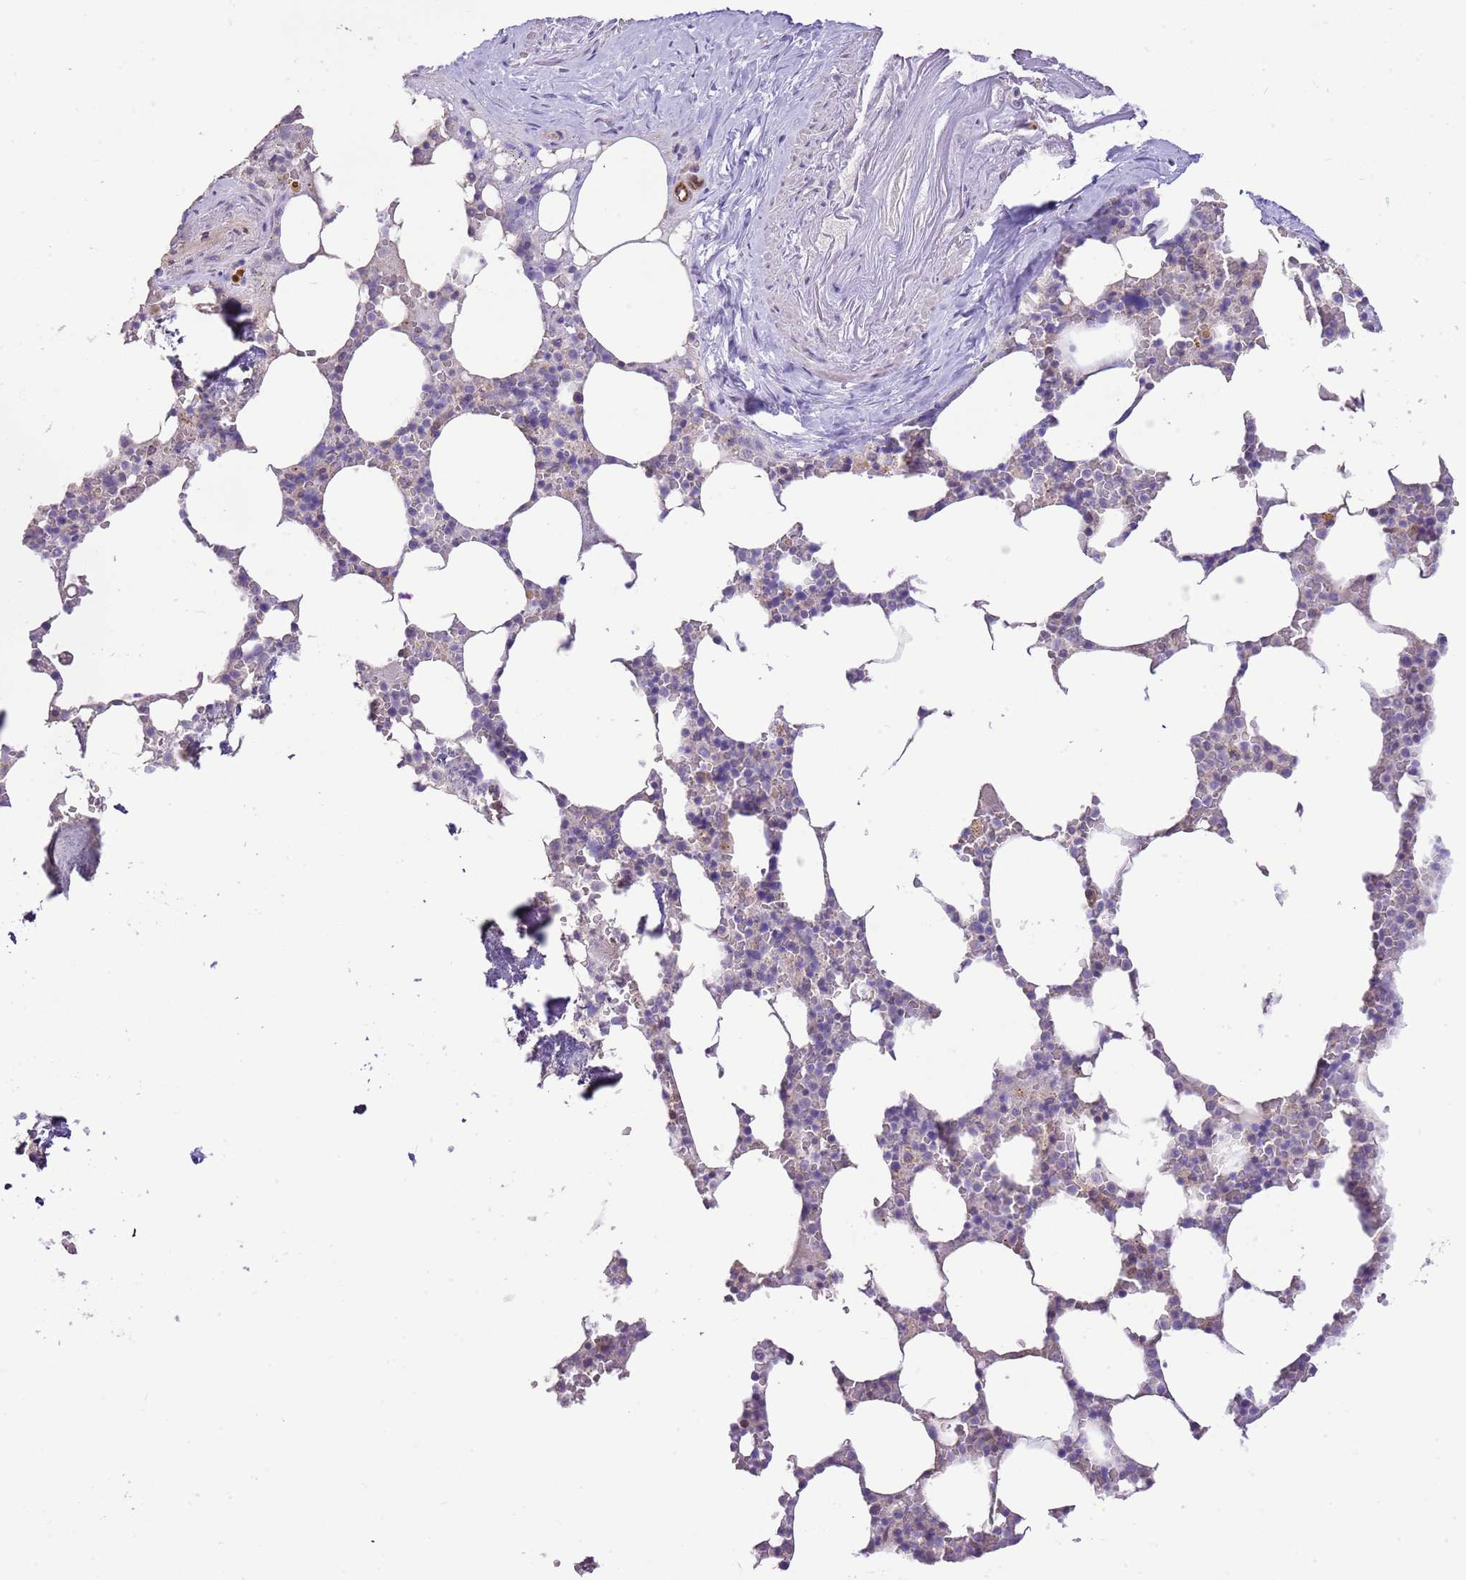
{"staining": {"intensity": "negative", "quantity": "none", "location": "none"}, "tissue": "bone marrow", "cell_type": "Hematopoietic cells", "image_type": "normal", "snomed": [{"axis": "morphology", "description": "Normal tissue, NOS"}, {"axis": "topography", "description": "Bone marrow"}], "caption": "IHC of unremarkable bone marrow shows no expression in hematopoietic cells. (Stains: DAB immunohistochemistry (IHC) with hematoxylin counter stain, Microscopy: brightfield microscopy at high magnification).", "gene": "DOCK9", "patient": {"sex": "male", "age": 64}}